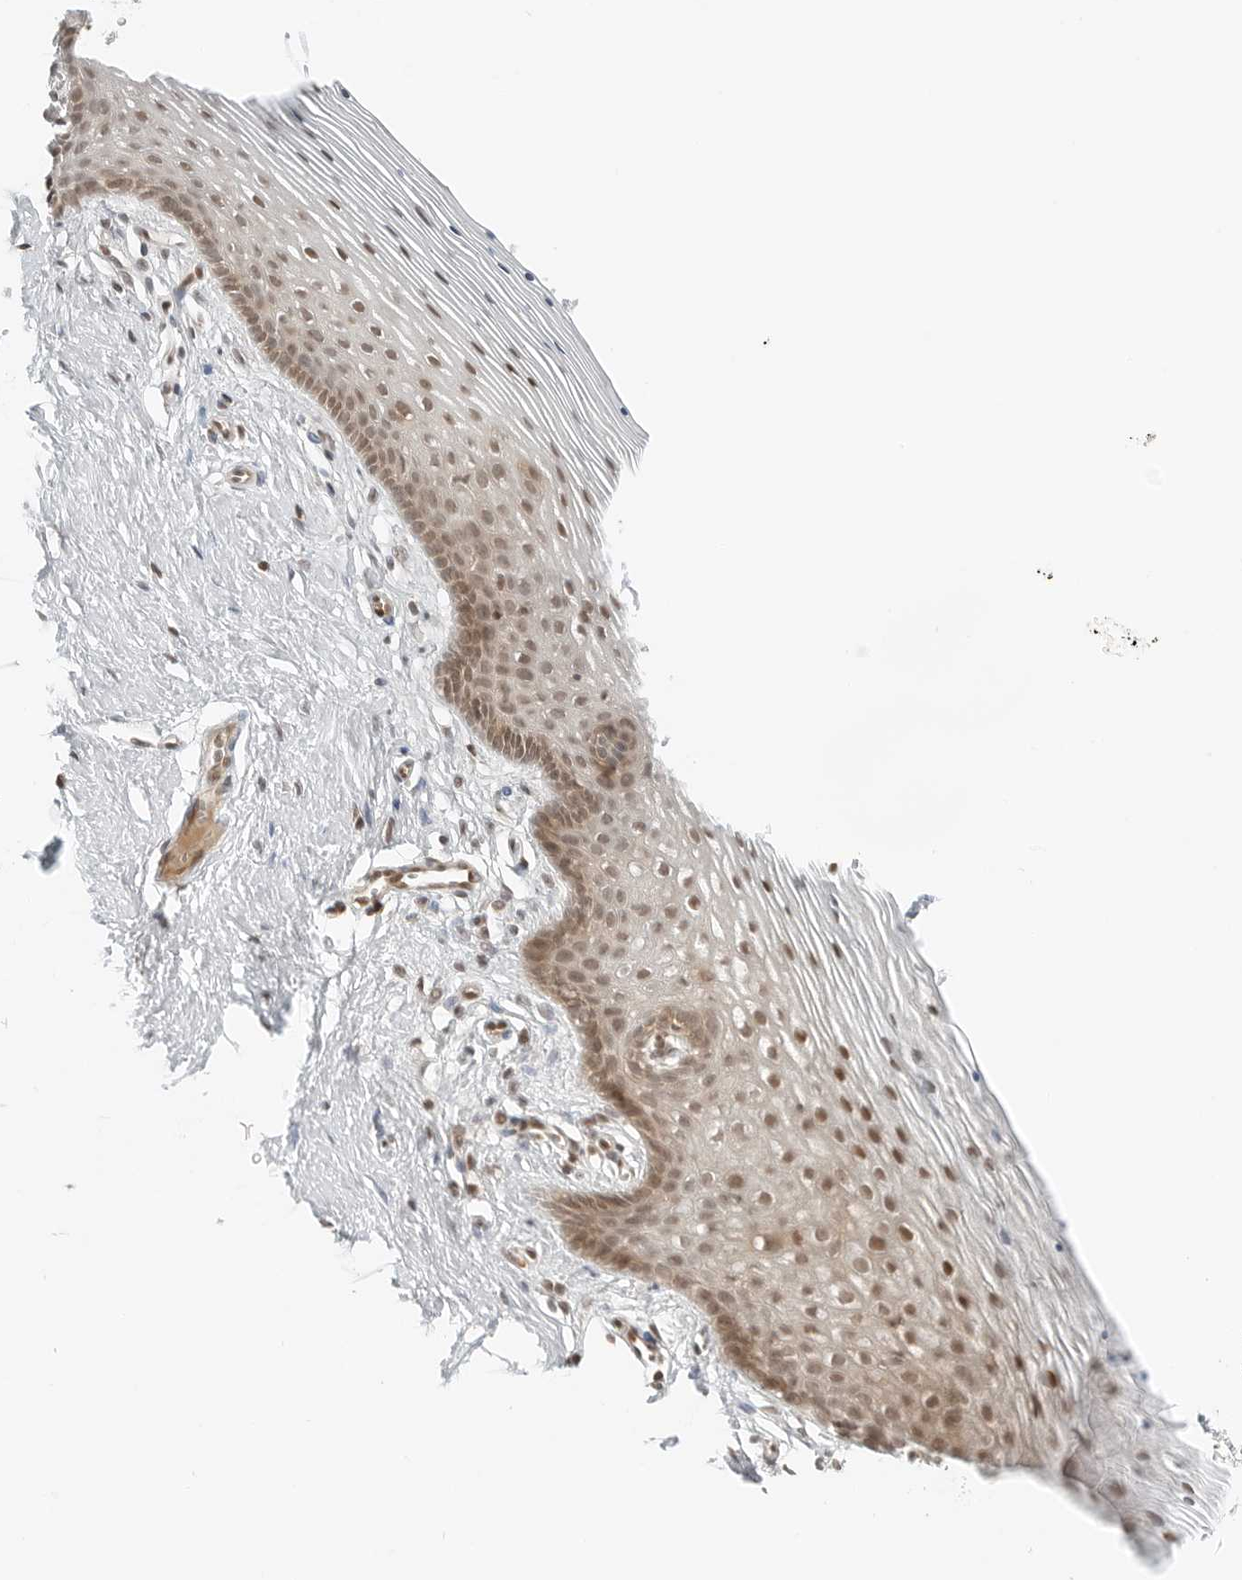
{"staining": {"intensity": "moderate", "quantity": ">75%", "location": "nuclear"}, "tissue": "vagina", "cell_type": "Squamous epithelial cells", "image_type": "normal", "snomed": [{"axis": "morphology", "description": "Normal tissue, NOS"}, {"axis": "topography", "description": "Vagina"}], "caption": "This histopathology image shows normal vagina stained with immunohistochemistry (IHC) to label a protein in brown. The nuclear of squamous epithelial cells show moderate positivity for the protein. Nuclei are counter-stained blue.", "gene": "CRTC2", "patient": {"sex": "female", "age": 32}}